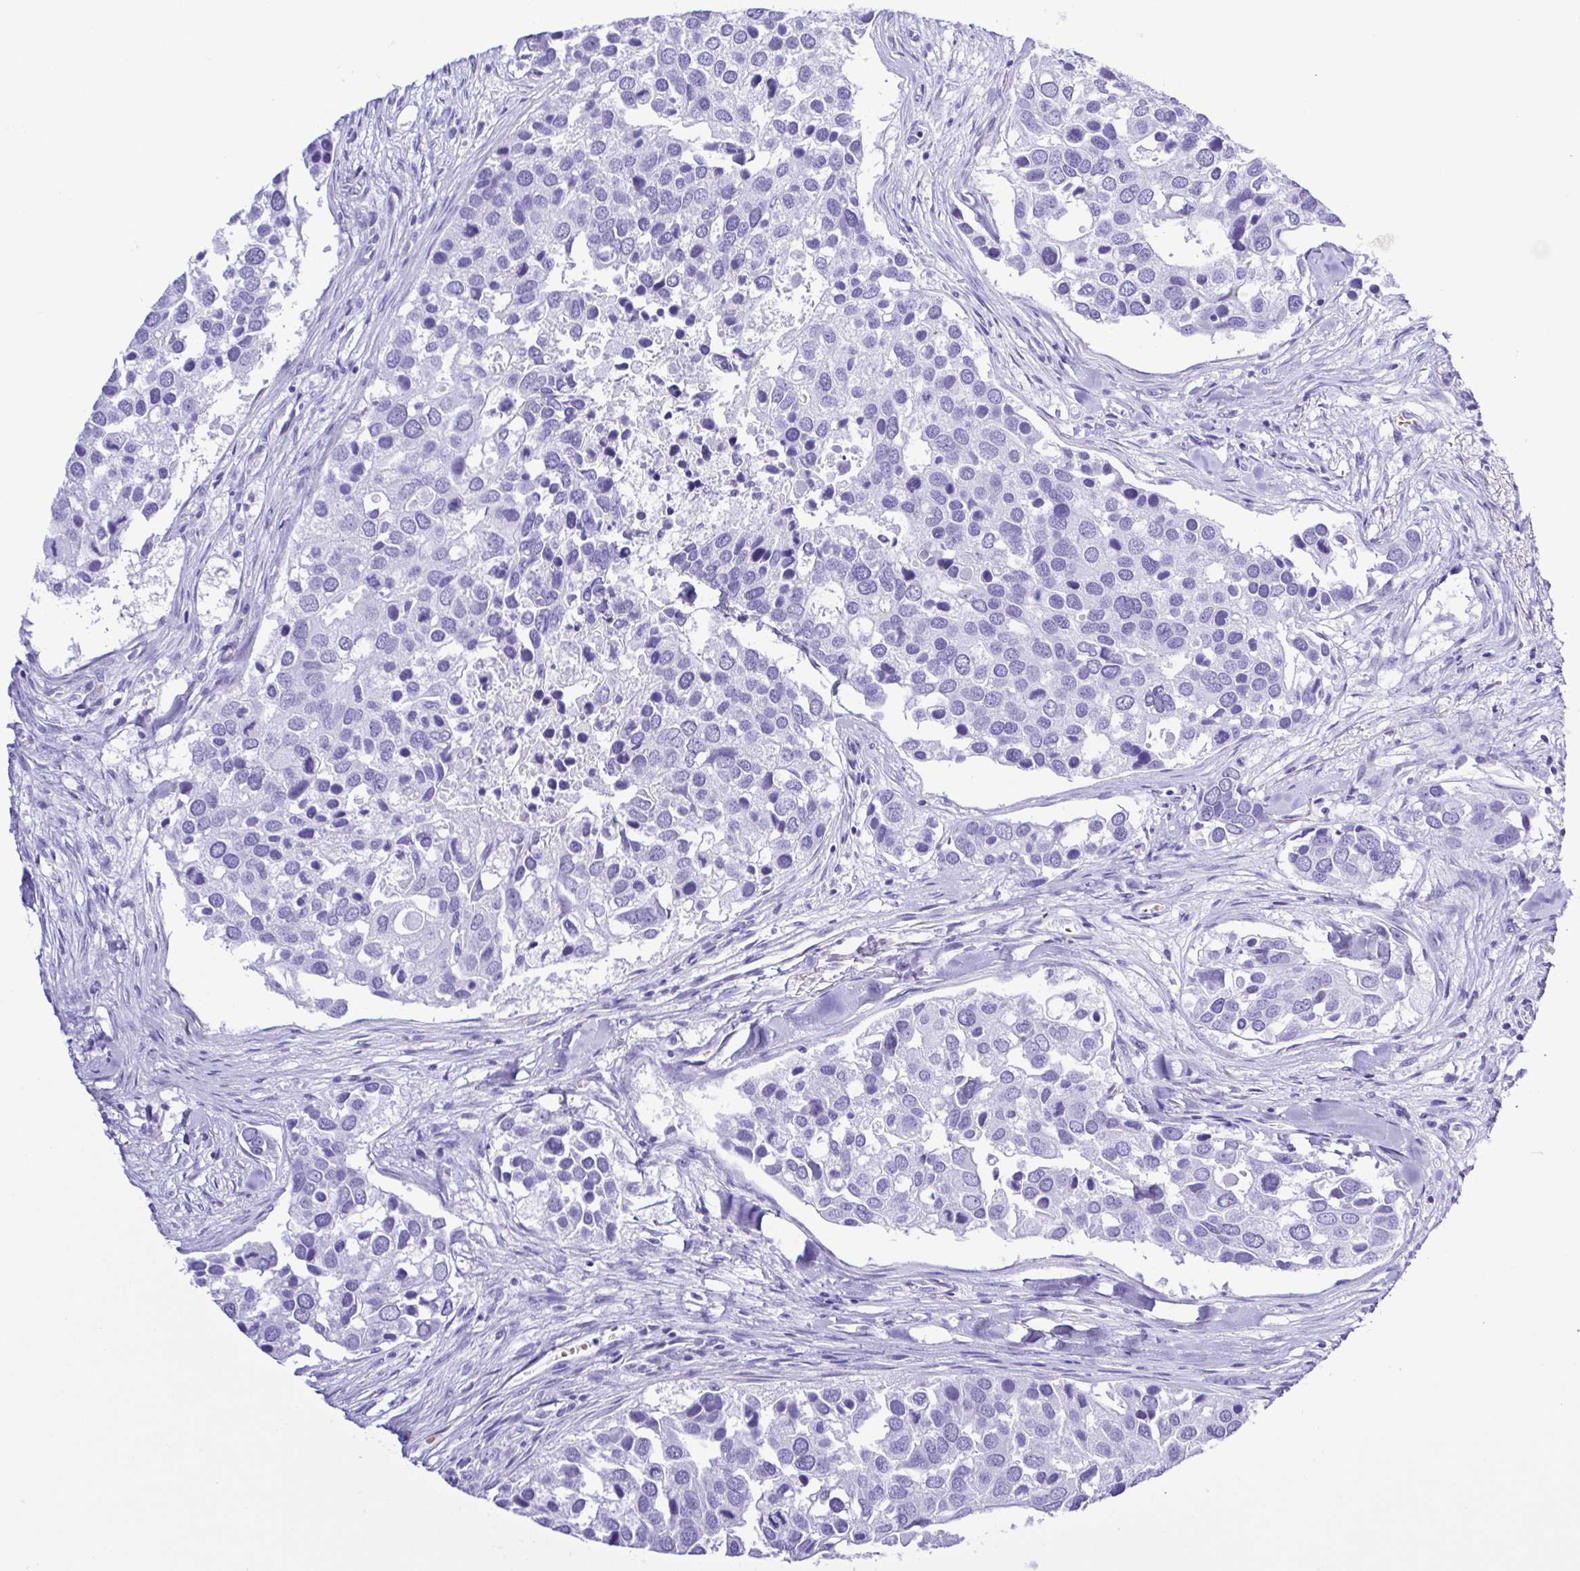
{"staining": {"intensity": "negative", "quantity": "none", "location": "none"}, "tissue": "breast cancer", "cell_type": "Tumor cells", "image_type": "cancer", "snomed": [{"axis": "morphology", "description": "Duct carcinoma"}, {"axis": "topography", "description": "Breast"}], "caption": "IHC image of neoplastic tissue: breast invasive ductal carcinoma stained with DAB displays no significant protein expression in tumor cells.", "gene": "SYT1", "patient": {"sex": "female", "age": 83}}